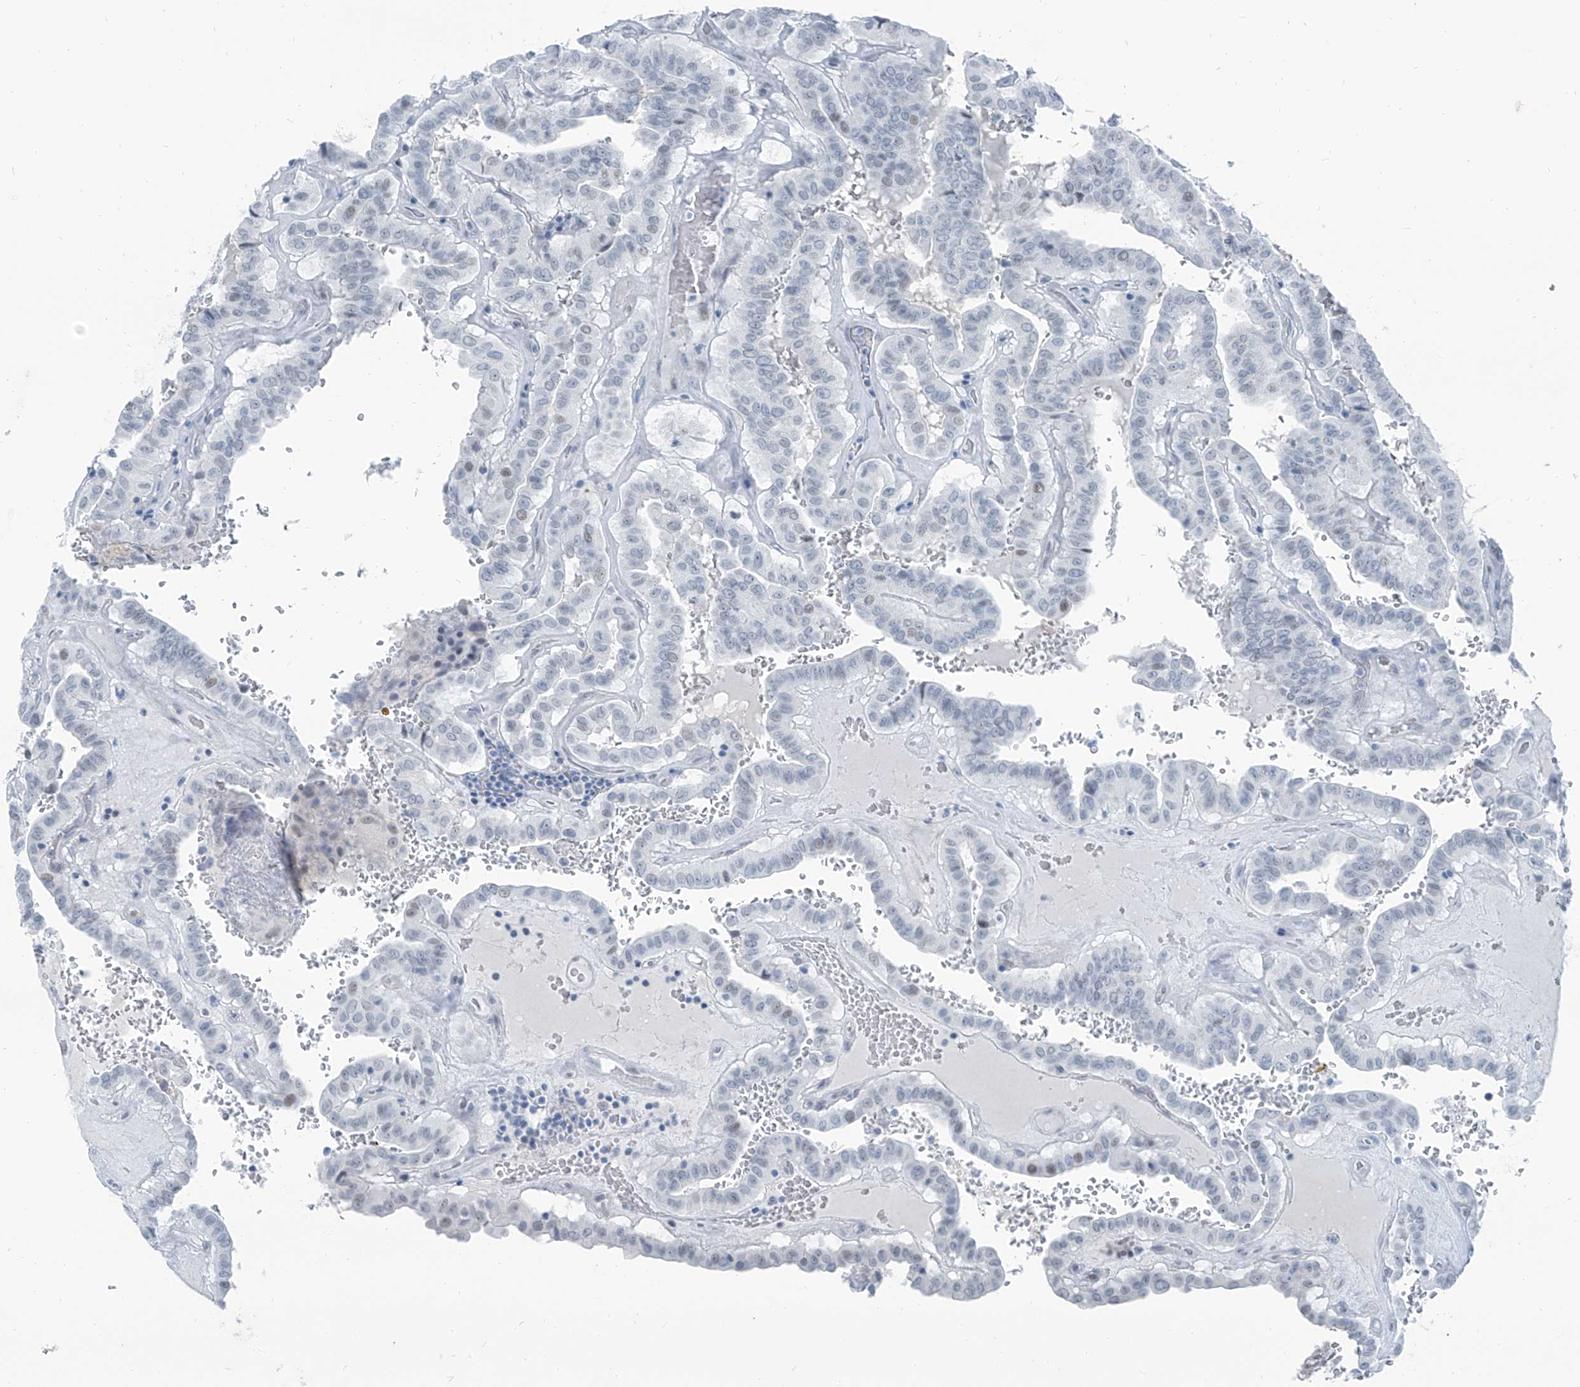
{"staining": {"intensity": "weak", "quantity": "<25%", "location": "nuclear"}, "tissue": "thyroid cancer", "cell_type": "Tumor cells", "image_type": "cancer", "snomed": [{"axis": "morphology", "description": "Papillary adenocarcinoma, NOS"}, {"axis": "topography", "description": "Thyroid gland"}], "caption": "DAB immunohistochemical staining of human thyroid papillary adenocarcinoma shows no significant staining in tumor cells.", "gene": "RGN", "patient": {"sex": "male", "age": 77}}